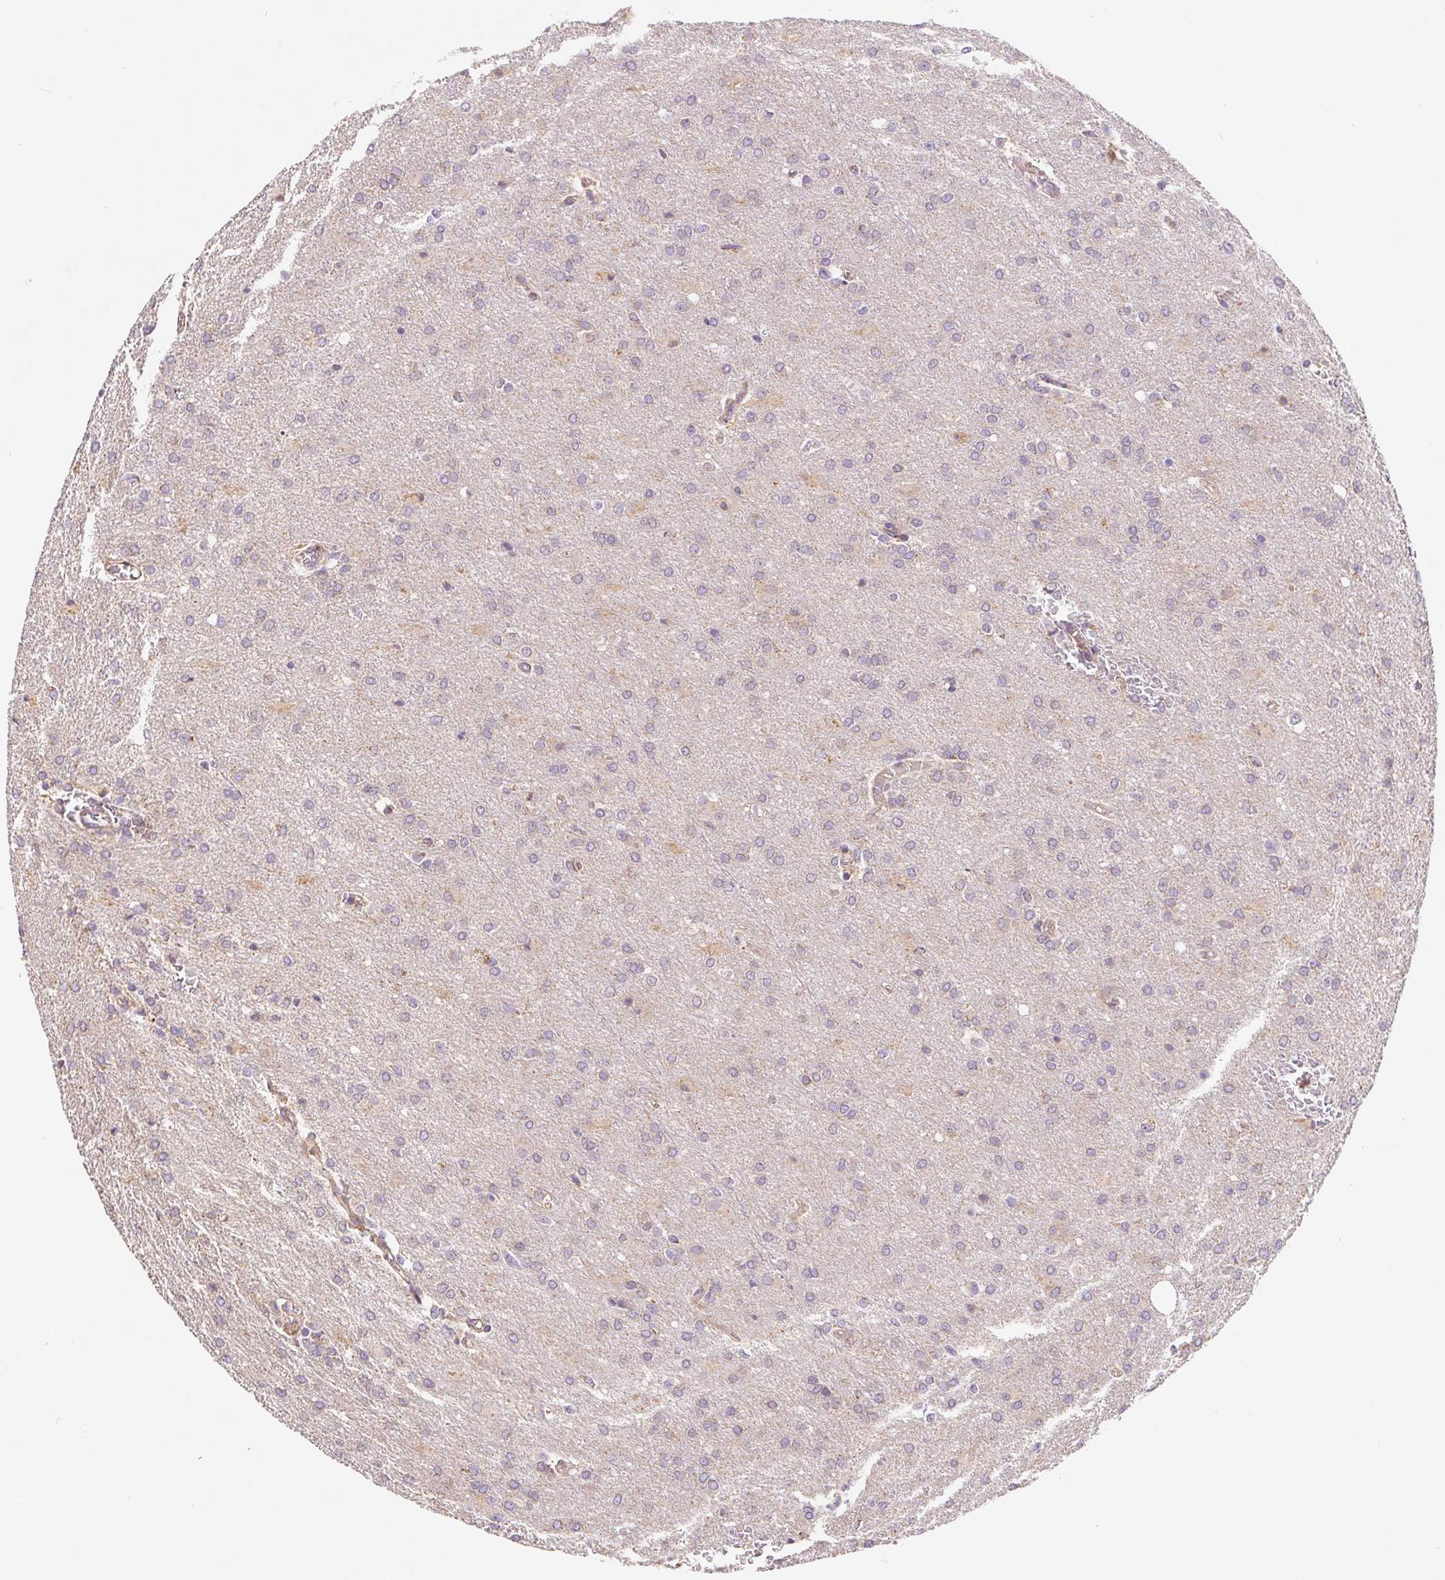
{"staining": {"intensity": "negative", "quantity": "none", "location": "none"}, "tissue": "glioma", "cell_type": "Tumor cells", "image_type": "cancer", "snomed": [{"axis": "morphology", "description": "Glioma, malignant, High grade"}, {"axis": "topography", "description": "Brain"}], "caption": "Immunohistochemistry (IHC) histopathology image of neoplastic tissue: glioma stained with DAB exhibits no significant protein expression in tumor cells.", "gene": "EMC6", "patient": {"sex": "male", "age": 68}}